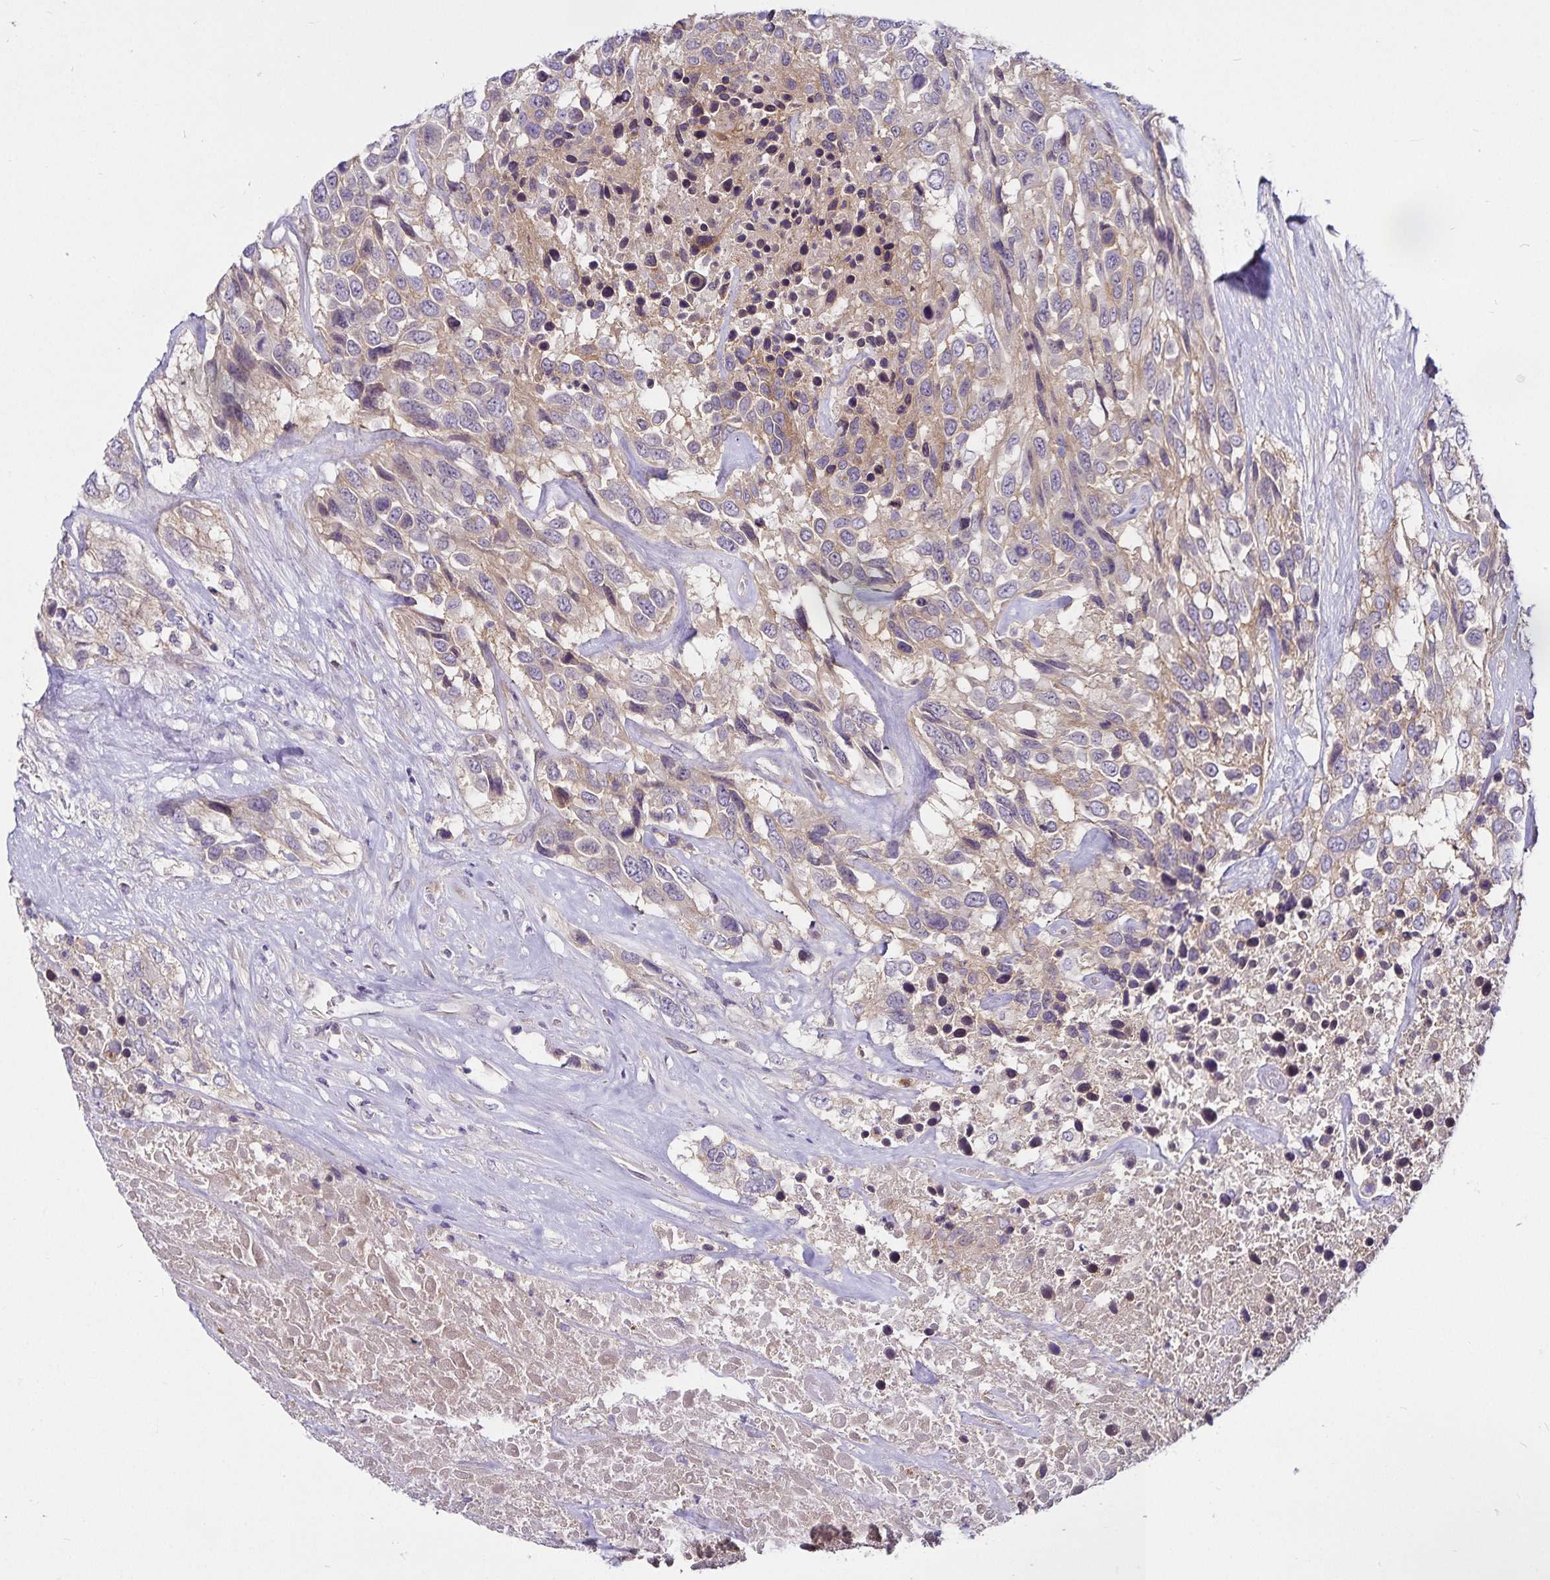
{"staining": {"intensity": "weak", "quantity": "<25%", "location": "cytoplasmic/membranous"}, "tissue": "urothelial cancer", "cell_type": "Tumor cells", "image_type": "cancer", "snomed": [{"axis": "morphology", "description": "Urothelial carcinoma, High grade"}, {"axis": "topography", "description": "Urinary bladder"}], "caption": "Immunohistochemistry image of neoplastic tissue: human urothelial carcinoma (high-grade) stained with DAB (3,3'-diaminobenzidine) exhibits no significant protein staining in tumor cells.", "gene": "GNG12", "patient": {"sex": "female", "age": 70}}